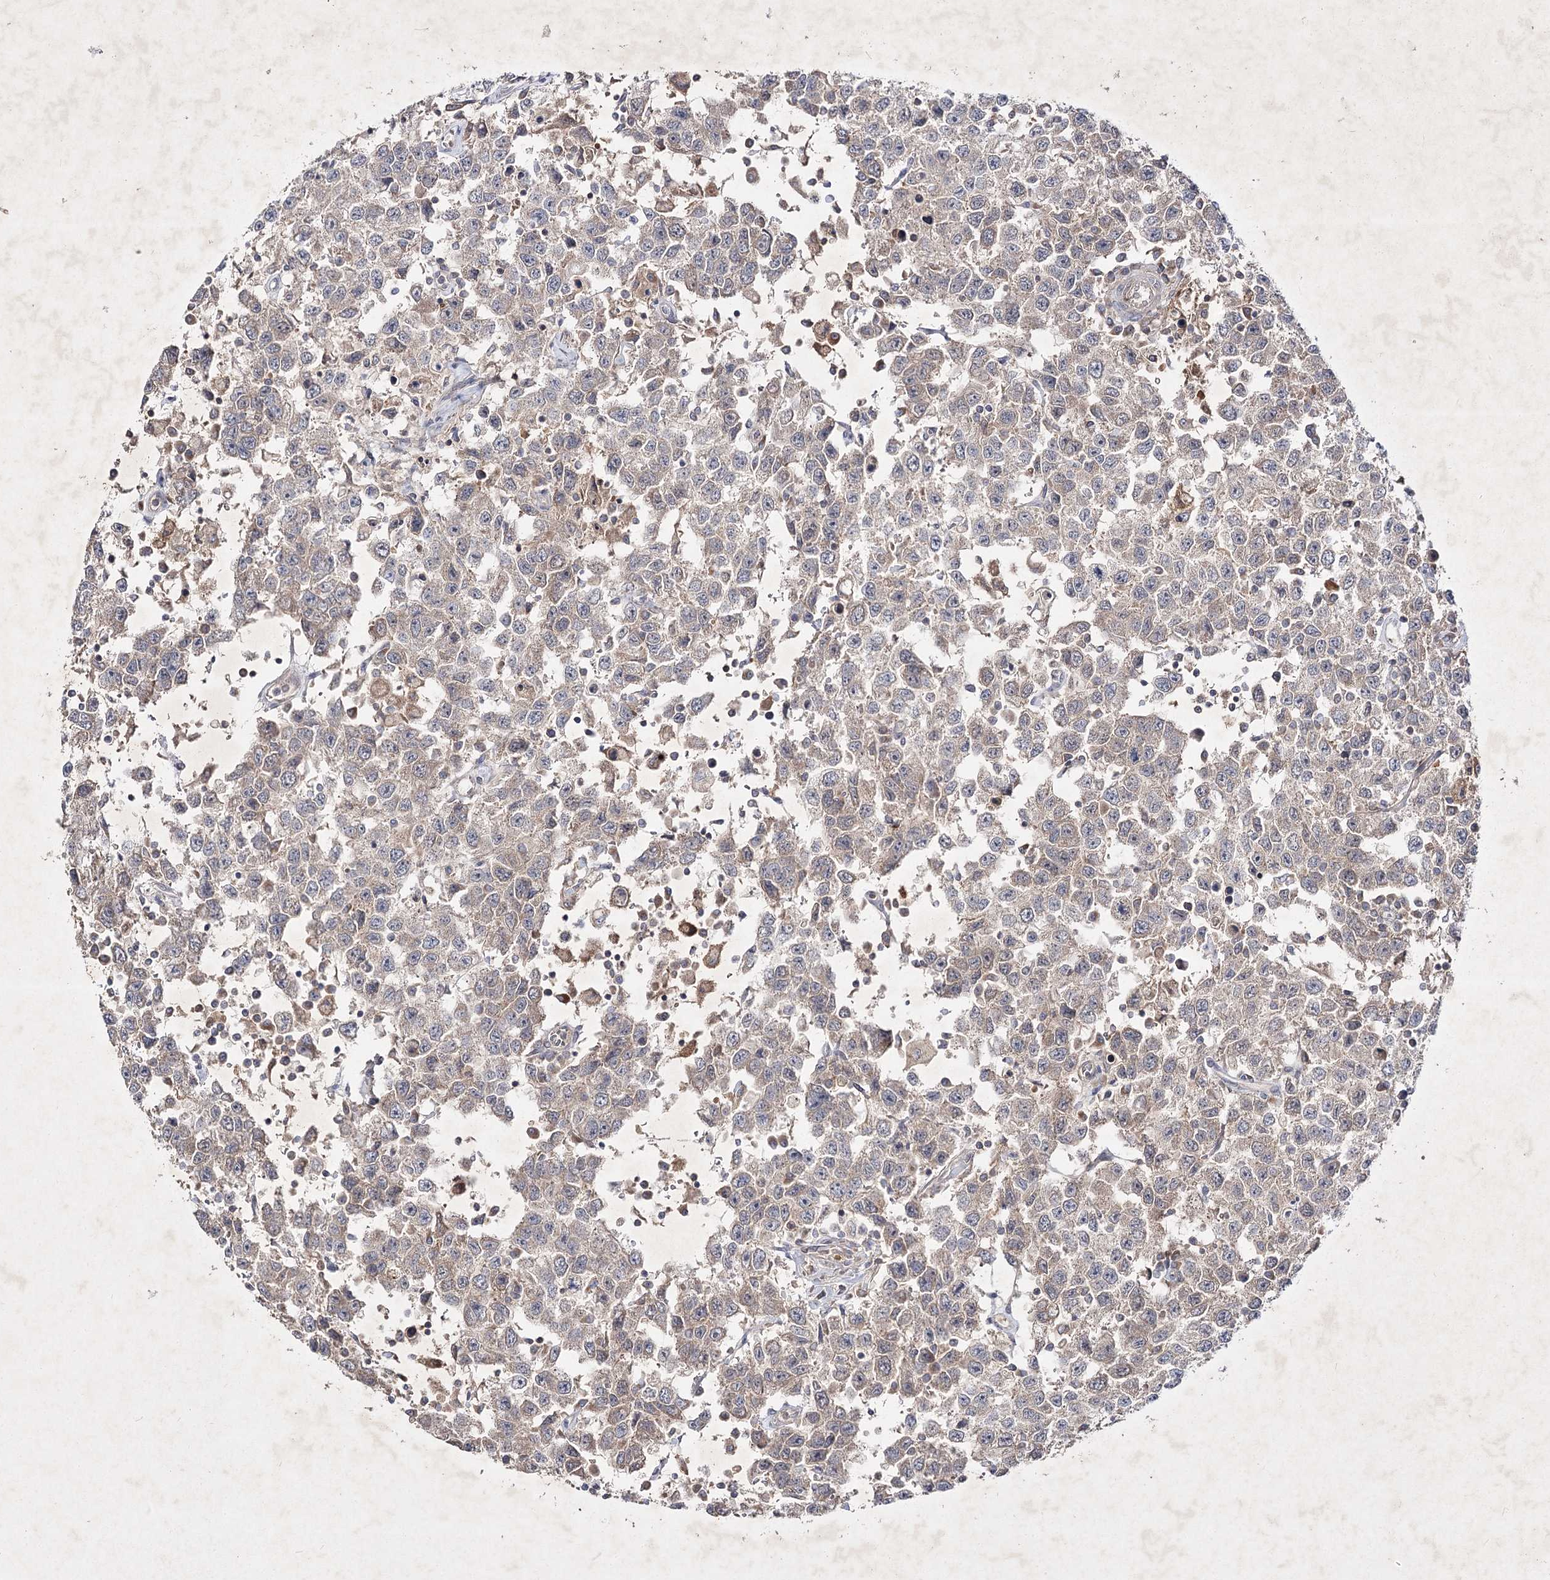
{"staining": {"intensity": "weak", "quantity": "<25%", "location": "cytoplasmic/membranous"}, "tissue": "testis cancer", "cell_type": "Tumor cells", "image_type": "cancer", "snomed": [{"axis": "morphology", "description": "Seminoma, NOS"}, {"axis": "topography", "description": "Testis"}], "caption": "Testis cancer was stained to show a protein in brown. There is no significant positivity in tumor cells. The staining was performed using DAB (3,3'-diaminobenzidine) to visualize the protein expression in brown, while the nuclei were stained in blue with hematoxylin (Magnification: 20x).", "gene": "CIB2", "patient": {"sex": "male", "age": 41}}